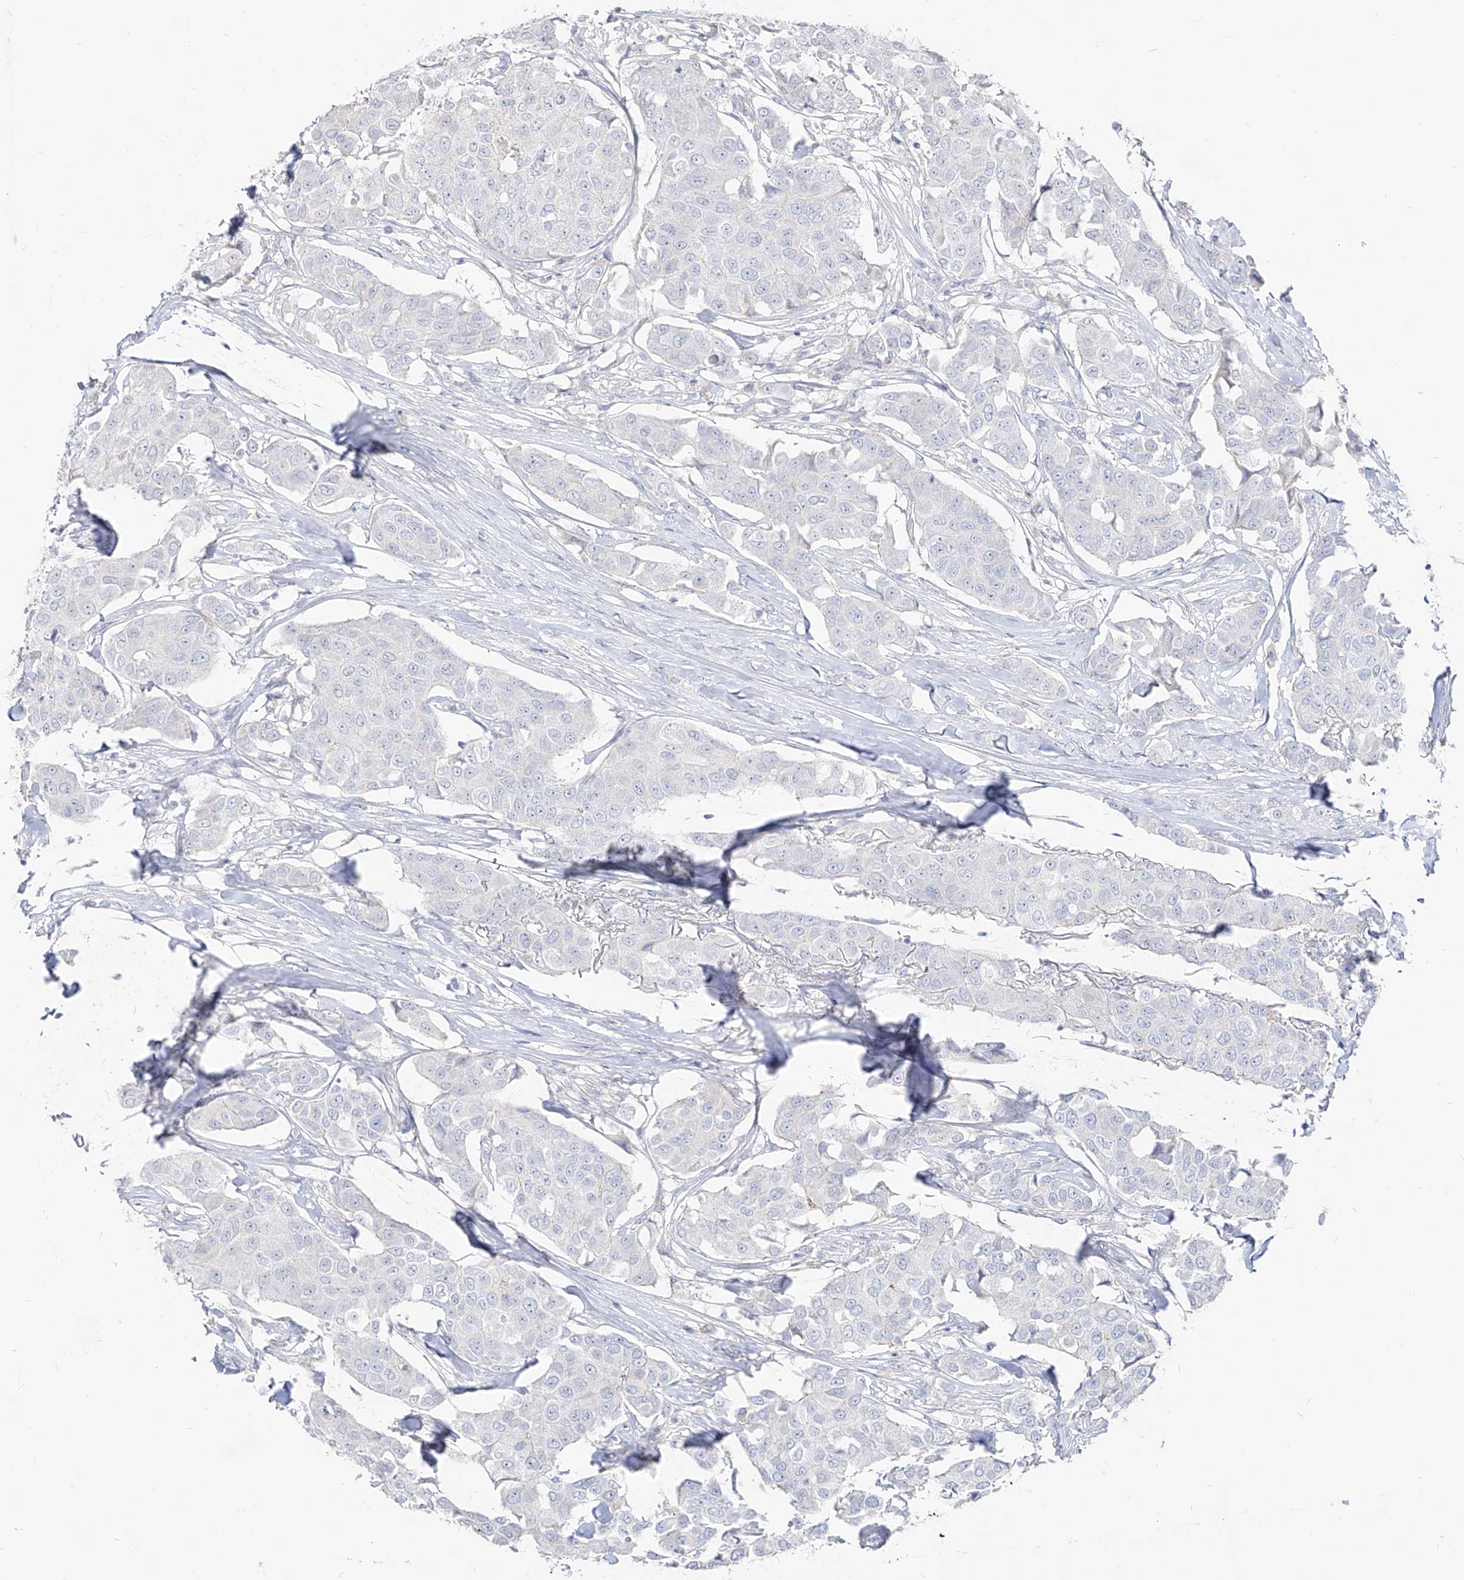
{"staining": {"intensity": "negative", "quantity": "none", "location": "none"}, "tissue": "breast cancer", "cell_type": "Tumor cells", "image_type": "cancer", "snomed": [{"axis": "morphology", "description": "Duct carcinoma"}, {"axis": "topography", "description": "Breast"}], "caption": "A histopathology image of human breast invasive ductal carcinoma is negative for staining in tumor cells.", "gene": "RBFOX3", "patient": {"sex": "female", "age": 80}}